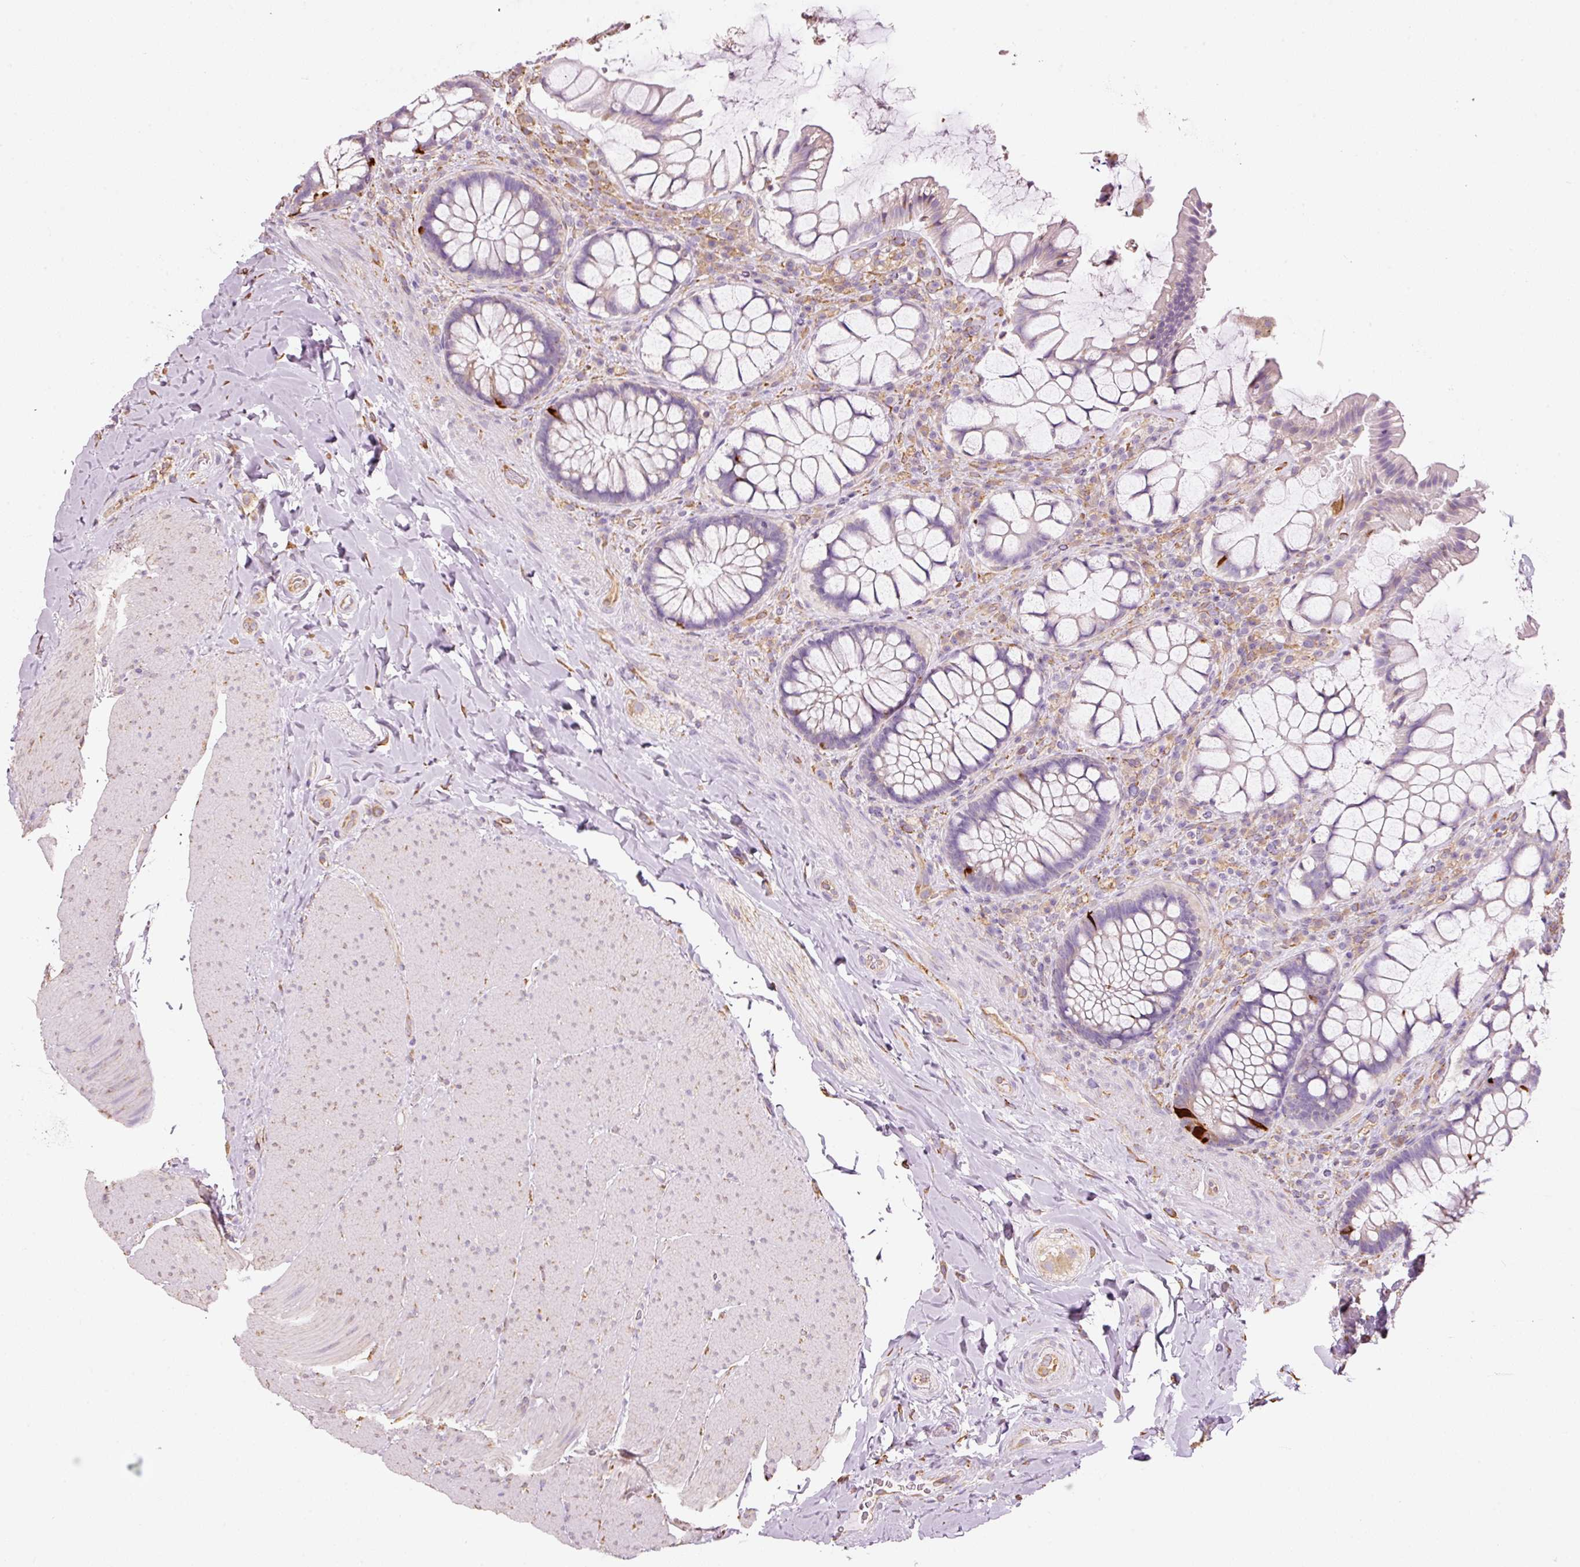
{"staining": {"intensity": "negative", "quantity": "none", "location": "none"}, "tissue": "rectum", "cell_type": "Glandular cells", "image_type": "normal", "snomed": [{"axis": "morphology", "description": "Normal tissue, NOS"}, {"axis": "topography", "description": "Rectum"}], "caption": "DAB immunohistochemical staining of unremarkable human rectum displays no significant expression in glandular cells.", "gene": "GCG", "patient": {"sex": "female", "age": 58}}